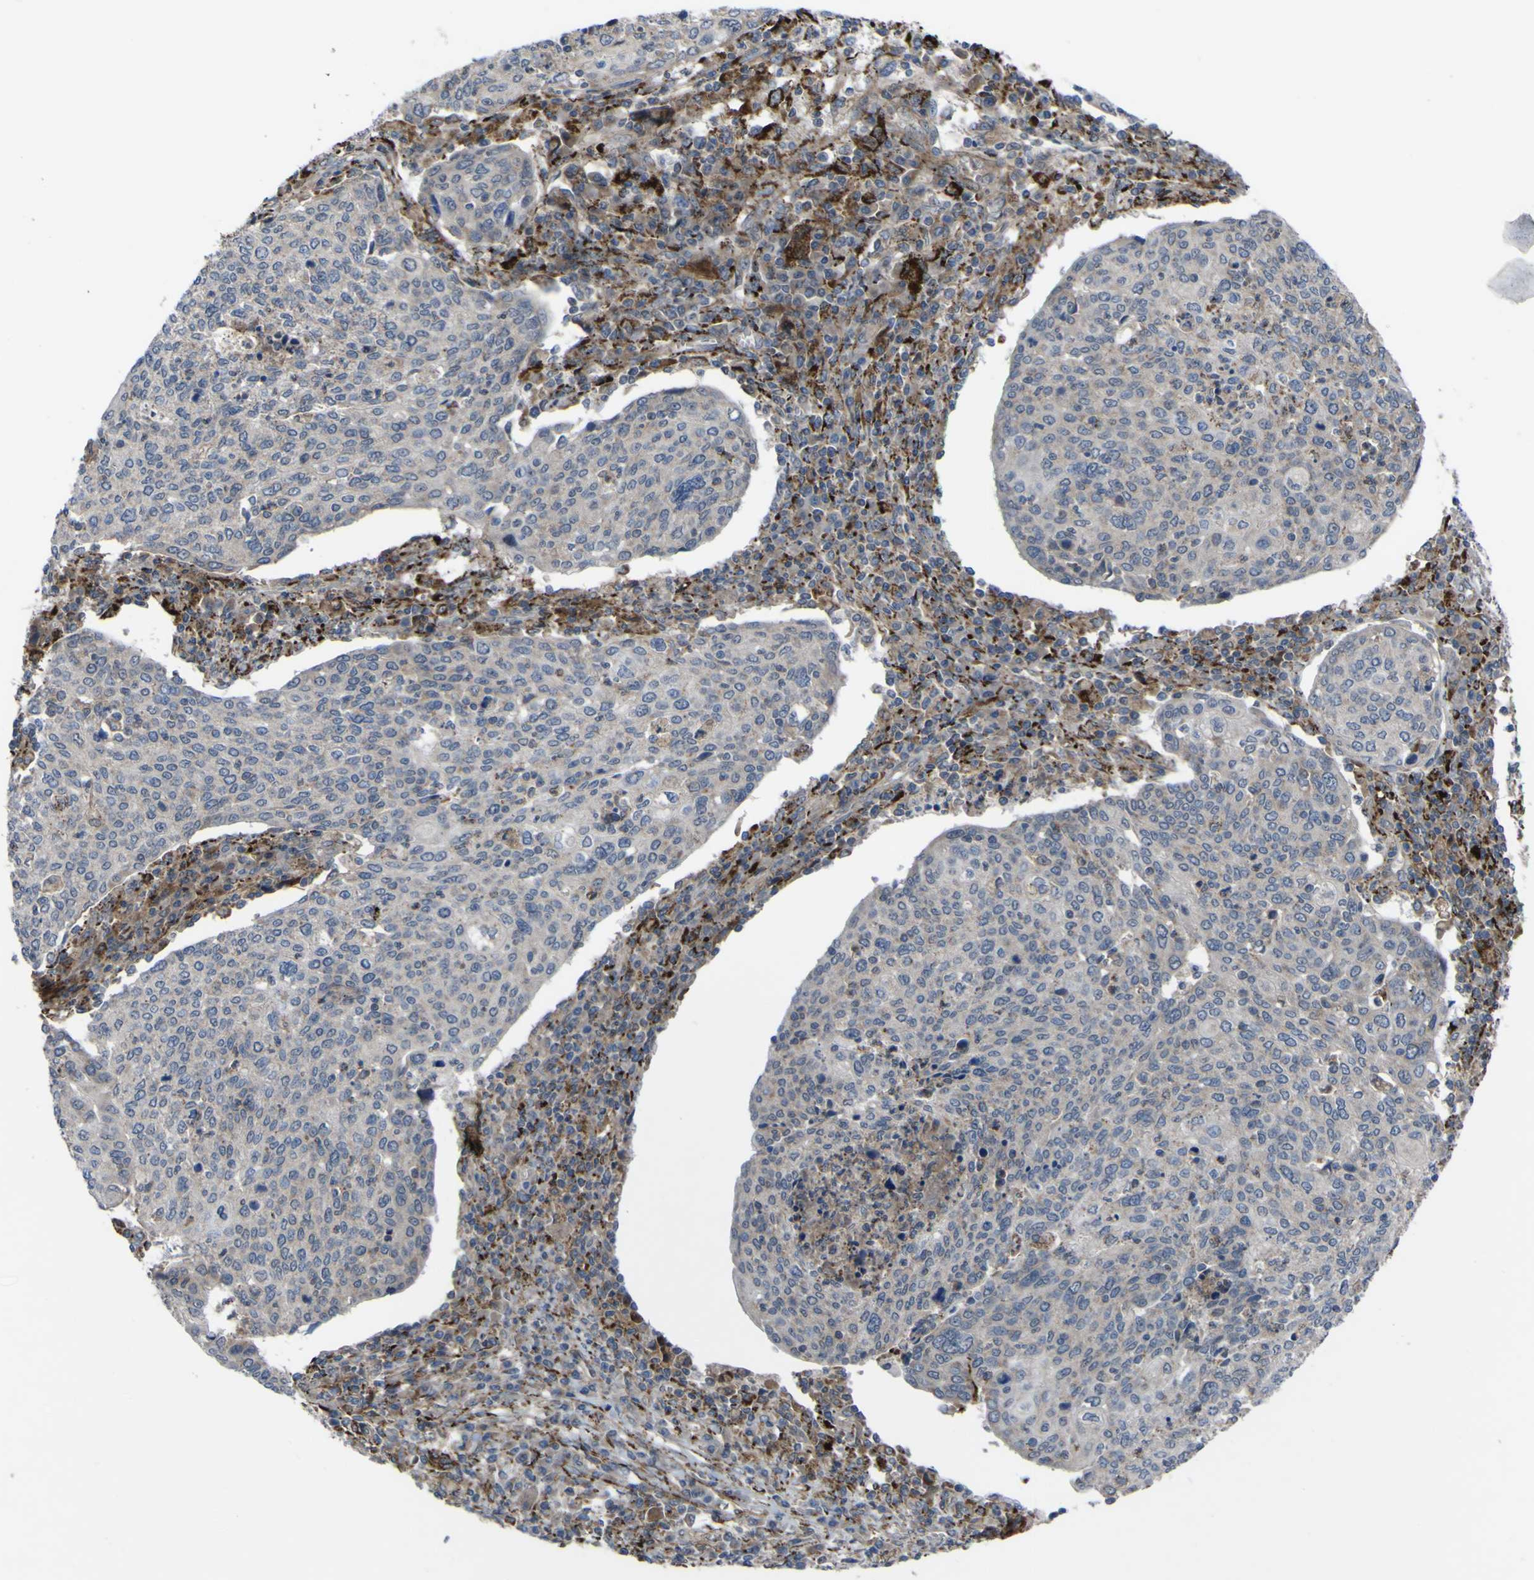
{"staining": {"intensity": "negative", "quantity": "none", "location": "none"}, "tissue": "cervical cancer", "cell_type": "Tumor cells", "image_type": "cancer", "snomed": [{"axis": "morphology", "description": "Squamous cell carcinoma, NOS"}, {"axis": "topography", "description": "Cervix"}], "caption": "This photomicrograph is of cervical squamous cell carcinoma stained with immunohistochemistry (IHC) to label a protein in brown with the nuclei are counter-stained blue. There is no staining in tumor cells.", "gene": "GPLD1", "patient": {"sex": "female", "age": 40}}